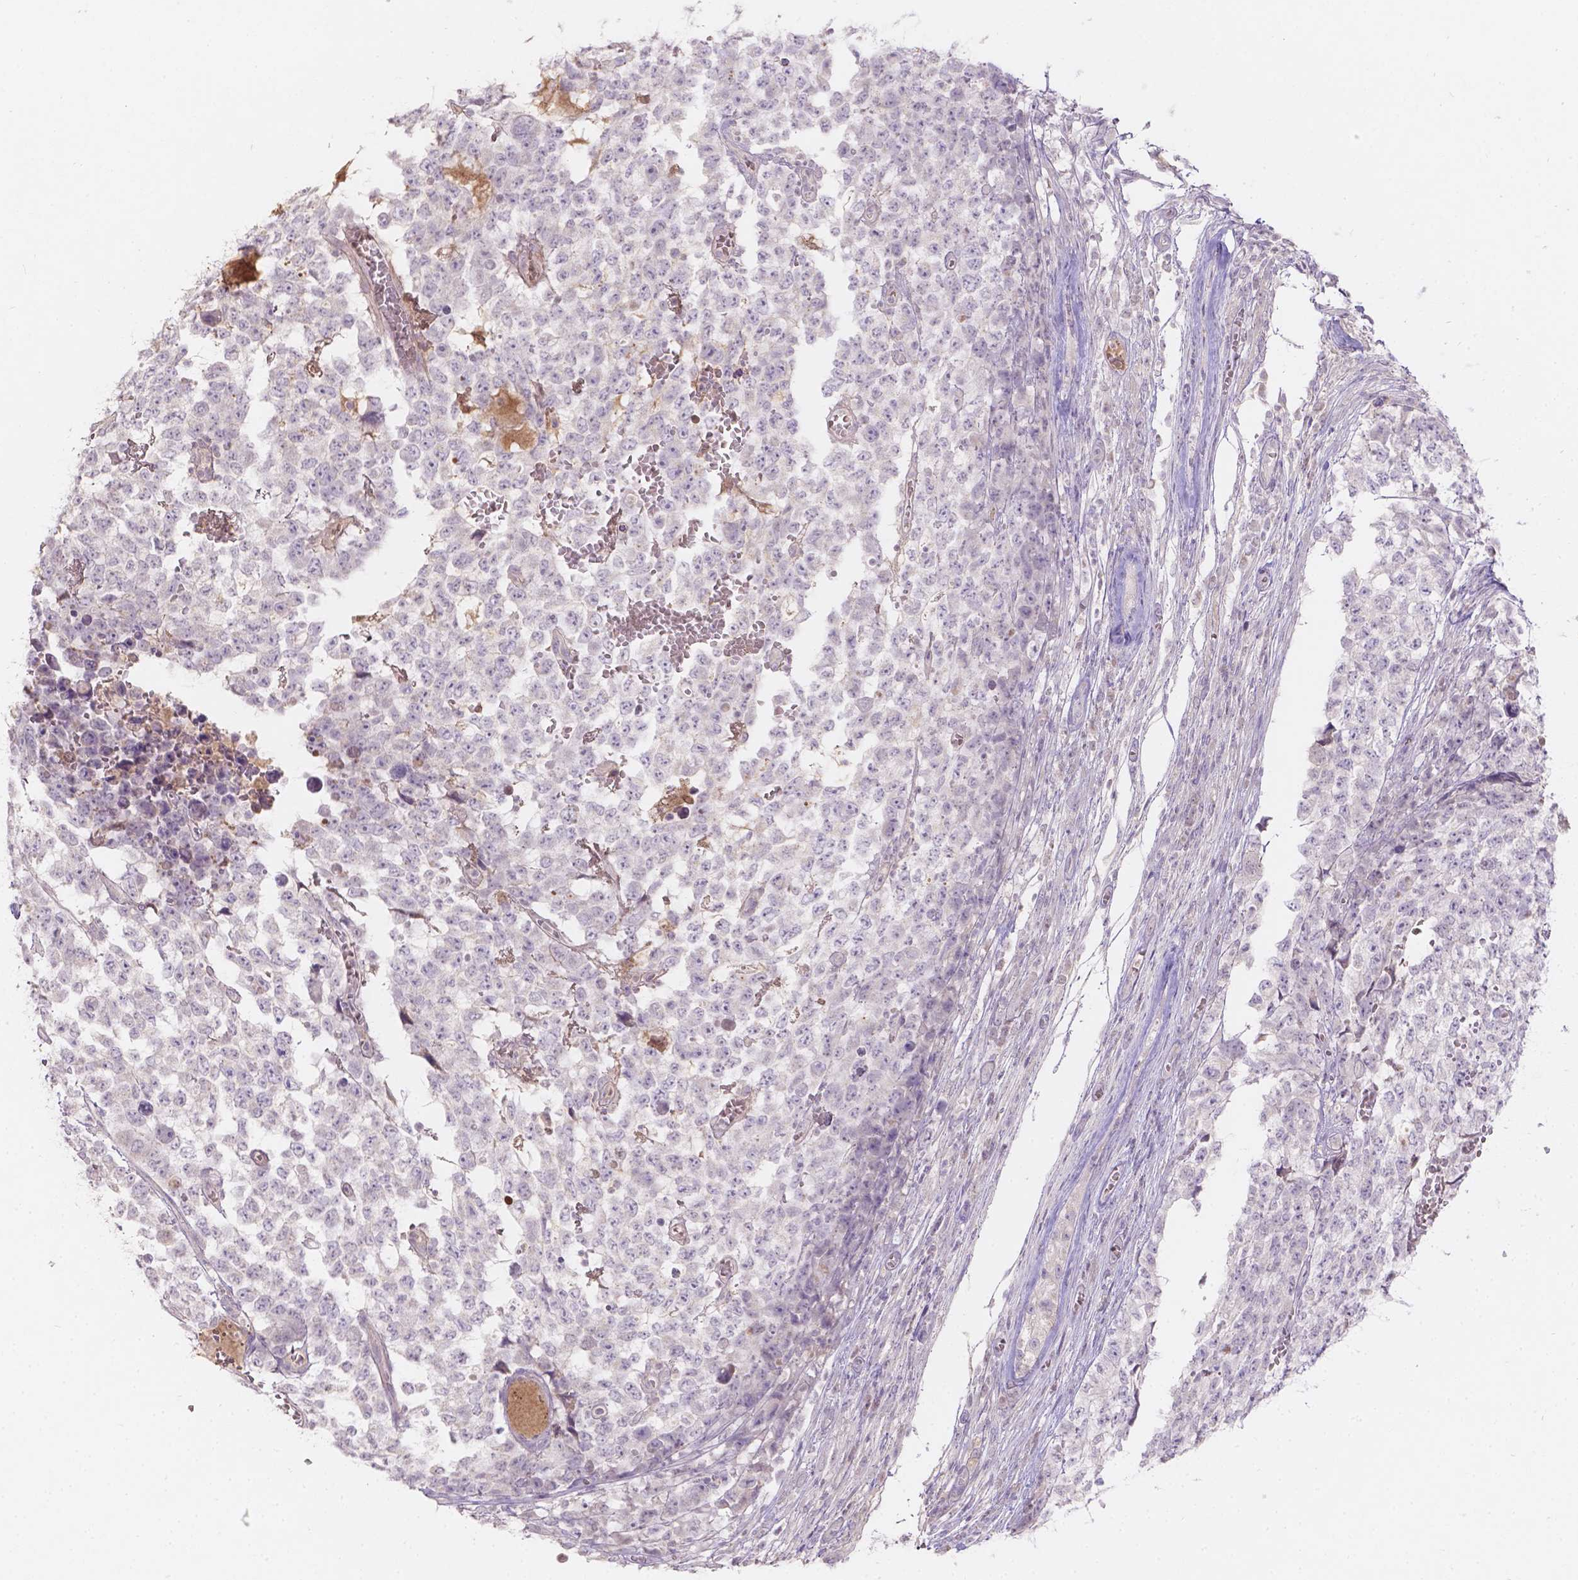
{"staining": {"intensity": "negative", "quantity": "none", "location": "none"}, "tissue": "testis cancer", "cell_type": "Tumor cells", "image_type": "cancer", "snomed": [{"axis": "morphology", "description": "Carcinoma, Embryonal, NOS"}, {"axis": "topography", "description": "Testis"}], "caption": "IHC of human testis cancer displays no expression in tumor cells.", "gene": "DCAF4L1", "patient": {"sex": "male", "age": 23}}